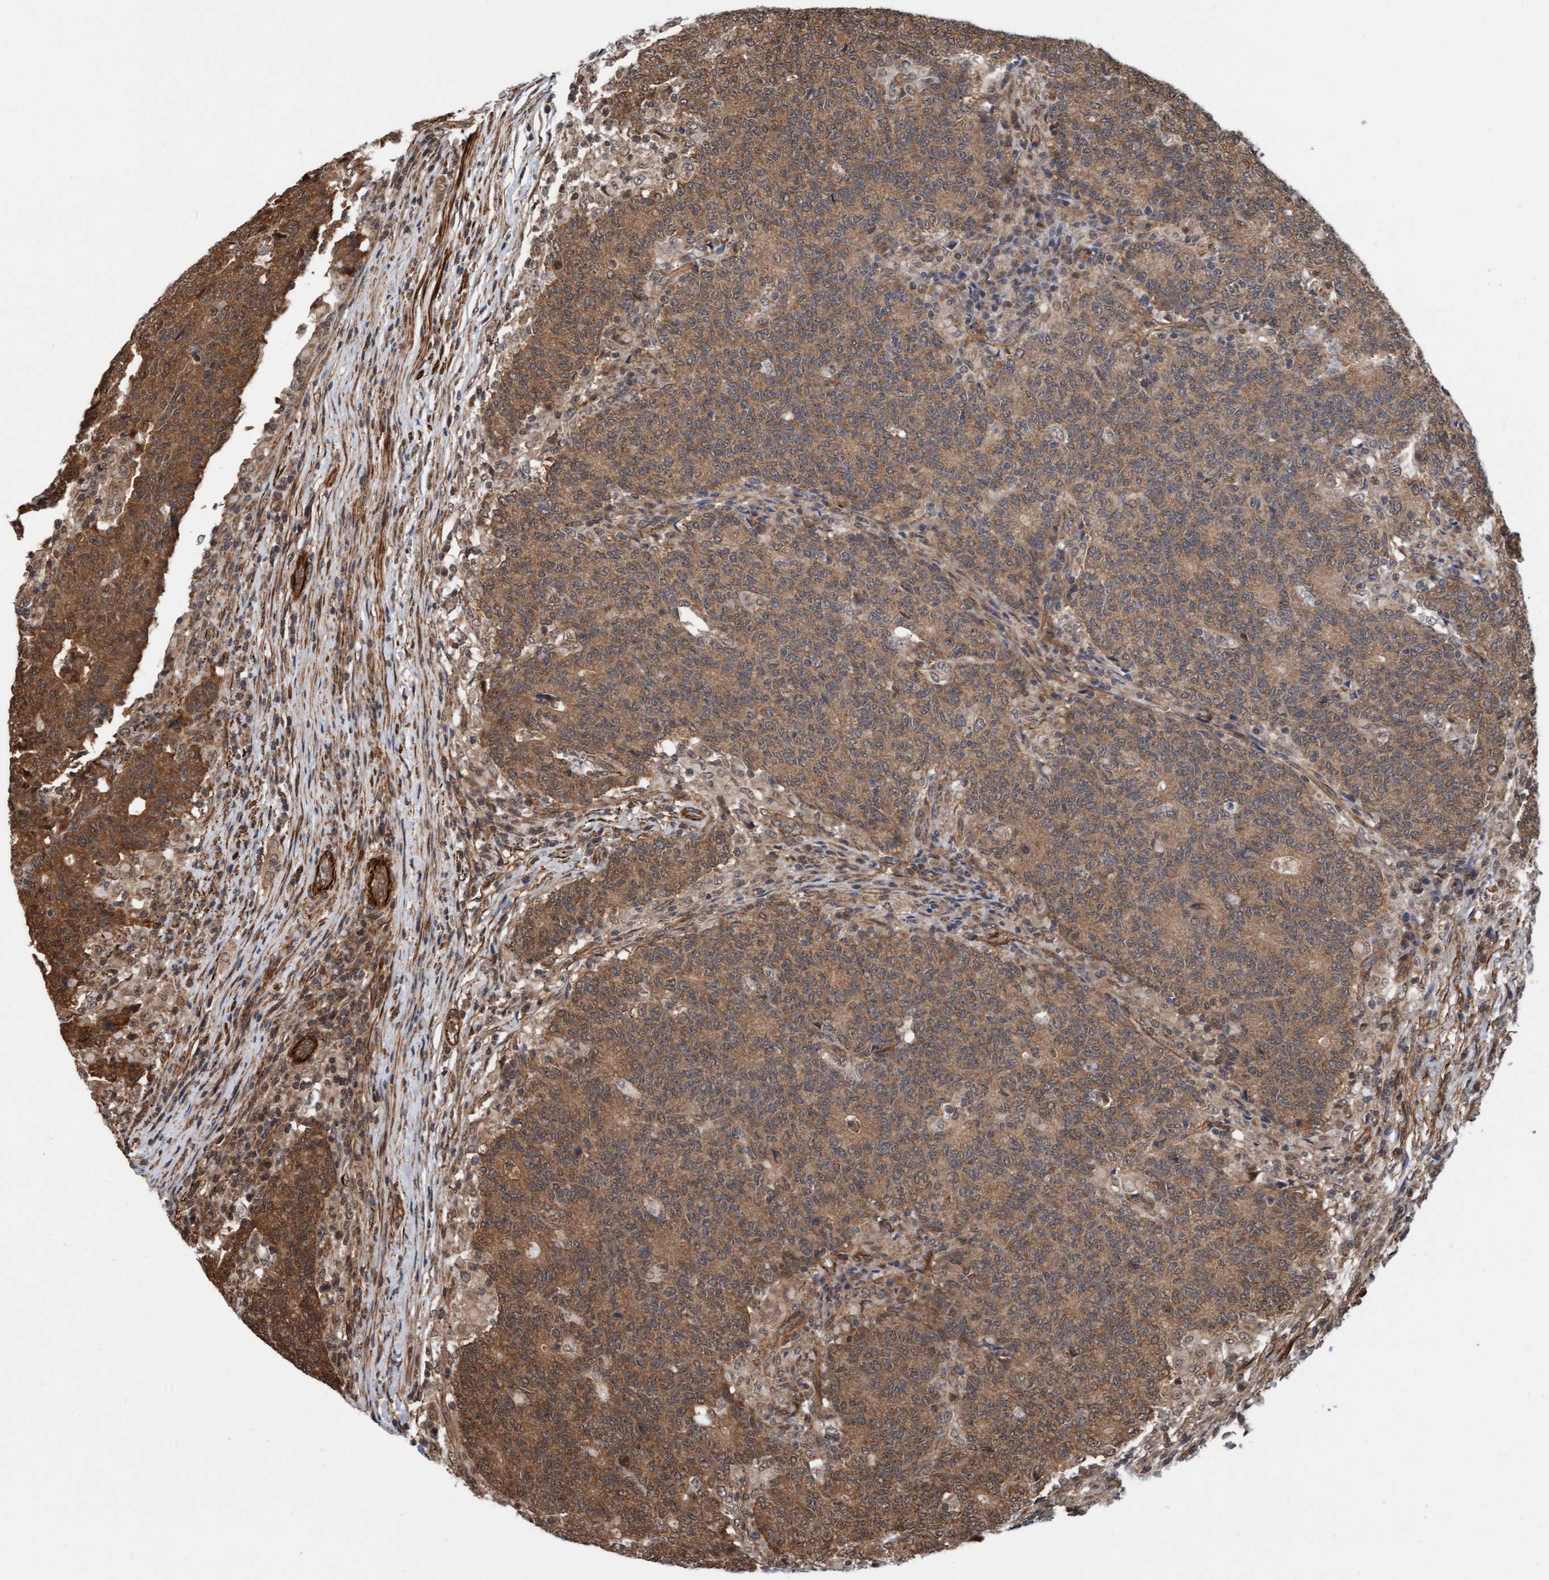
{"staining": {"intensity": "moderate", "quantity": ">75%", "location": "cytoplasmic/membranous"}, "tissue": "colorectal cancer", "cell_type": "Tumor cells", "image_type": "cancer", "snomed": [{"axis": "morphology", "description": "Normal tissue, NOS"}, {"axis": "morphology", "description": "Adenocarcinoma, NOS"}, {"axis": "topography", "description": "Colon"}], "caption": "Immunohistochemistry (IHC) (DAB (3,3'-diaminobenzidine)) staining of human adenocarcinoma (colorectal) reveals moderate cytoplasmic/membranous protein positivity in about >75% of tumor cells.", "gene": "STXBP4", "patient": {"sex": "female", "age": 75}}